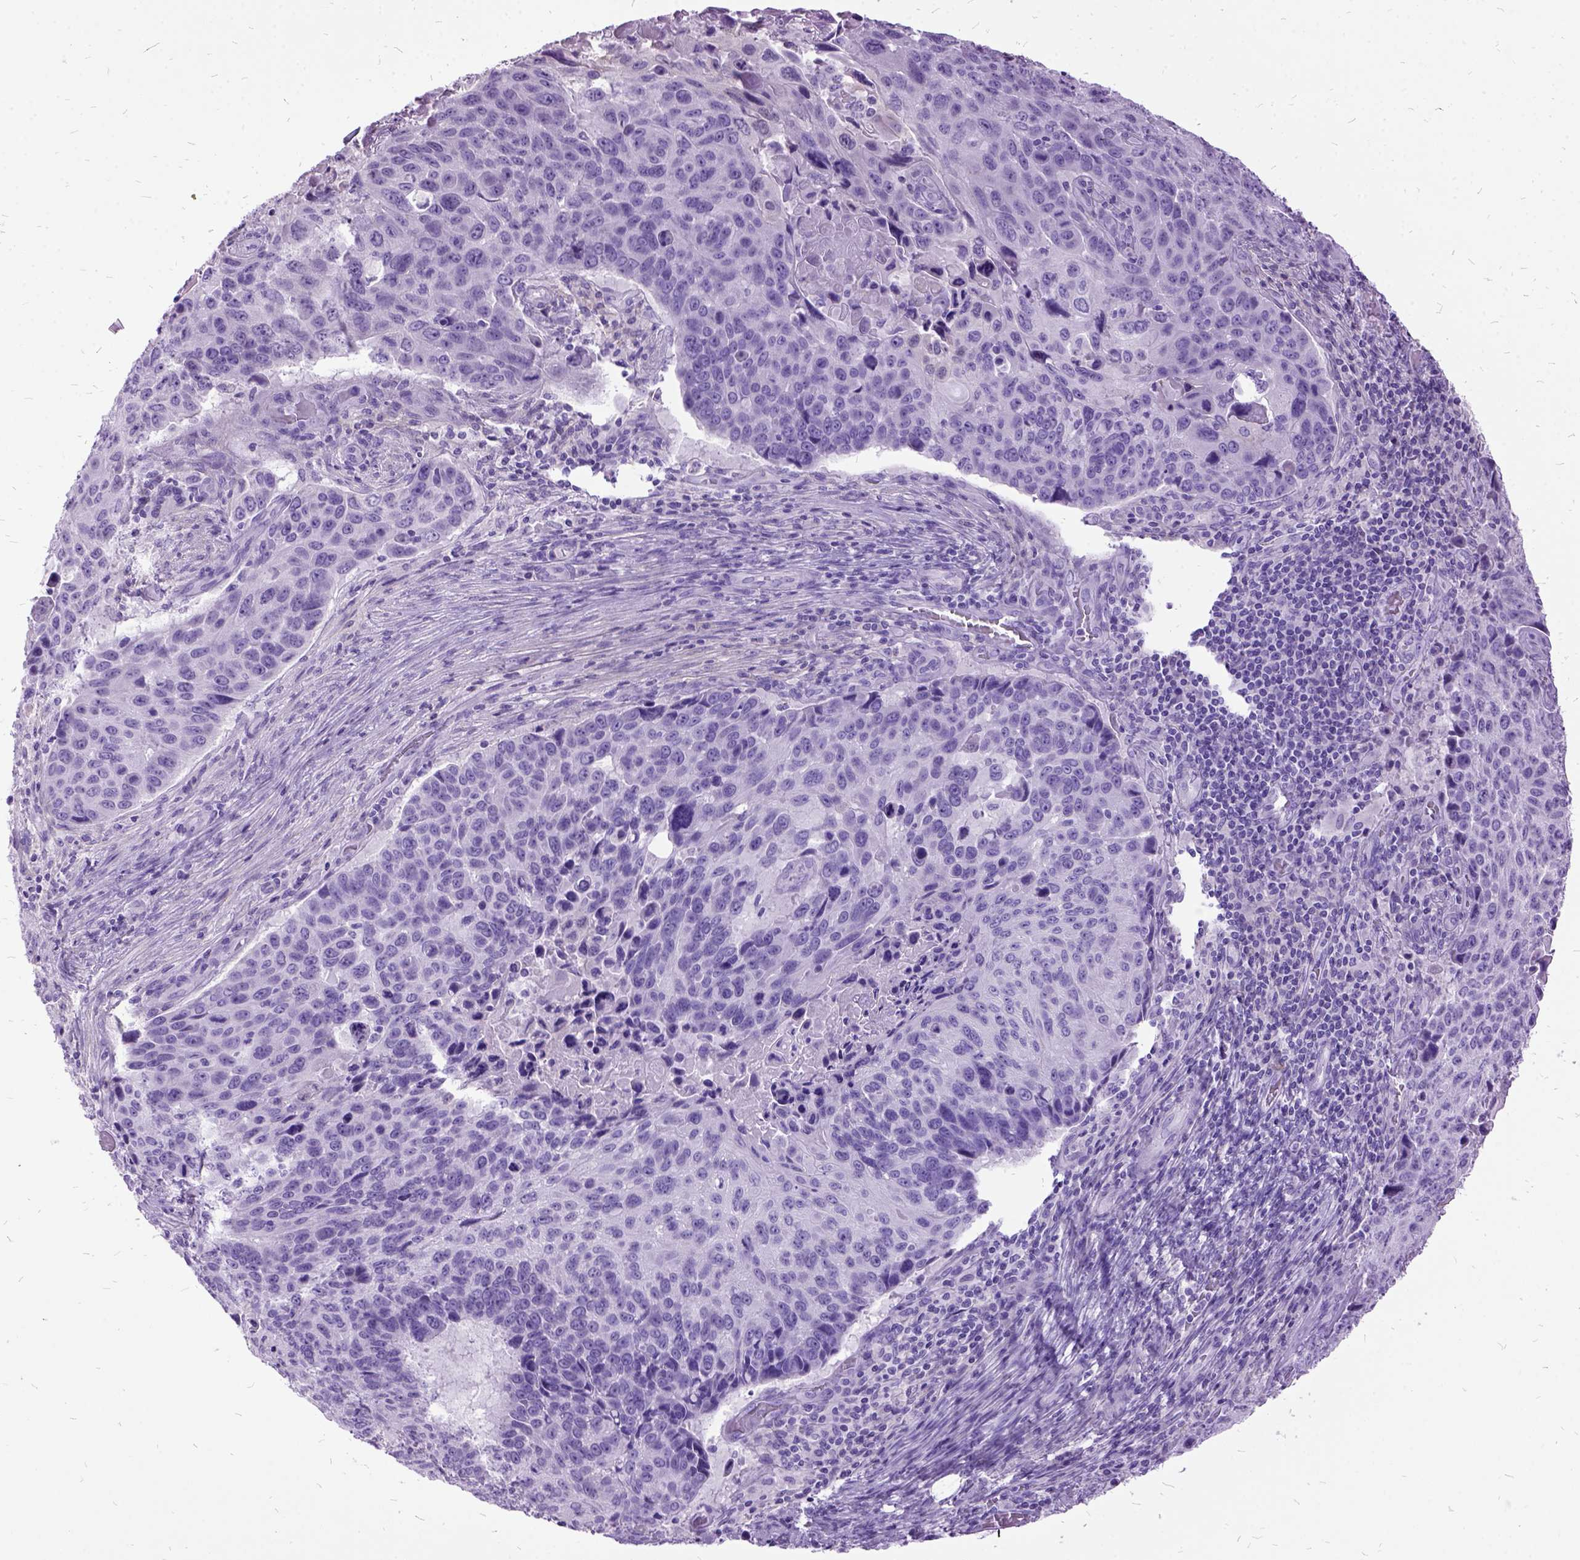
{"staining": {"intensity": "negative", "quantity": "none", "location": "none"}, "tissue": "lung cancer", "cell_type": "Tumor cells", "image_type": "cancer", "snomed": [{"axis": "morphology", "description": "Squamous cell carcinoma, NOS"}, {"axis": "topography", "description": "Lung"}], "caption": "This is an IHC image of human lung cancer (squamous cell carcinoma). There is no expression in tumor cells.", "gene": "MME", "patient": {"sex": "male", "age": 68}}